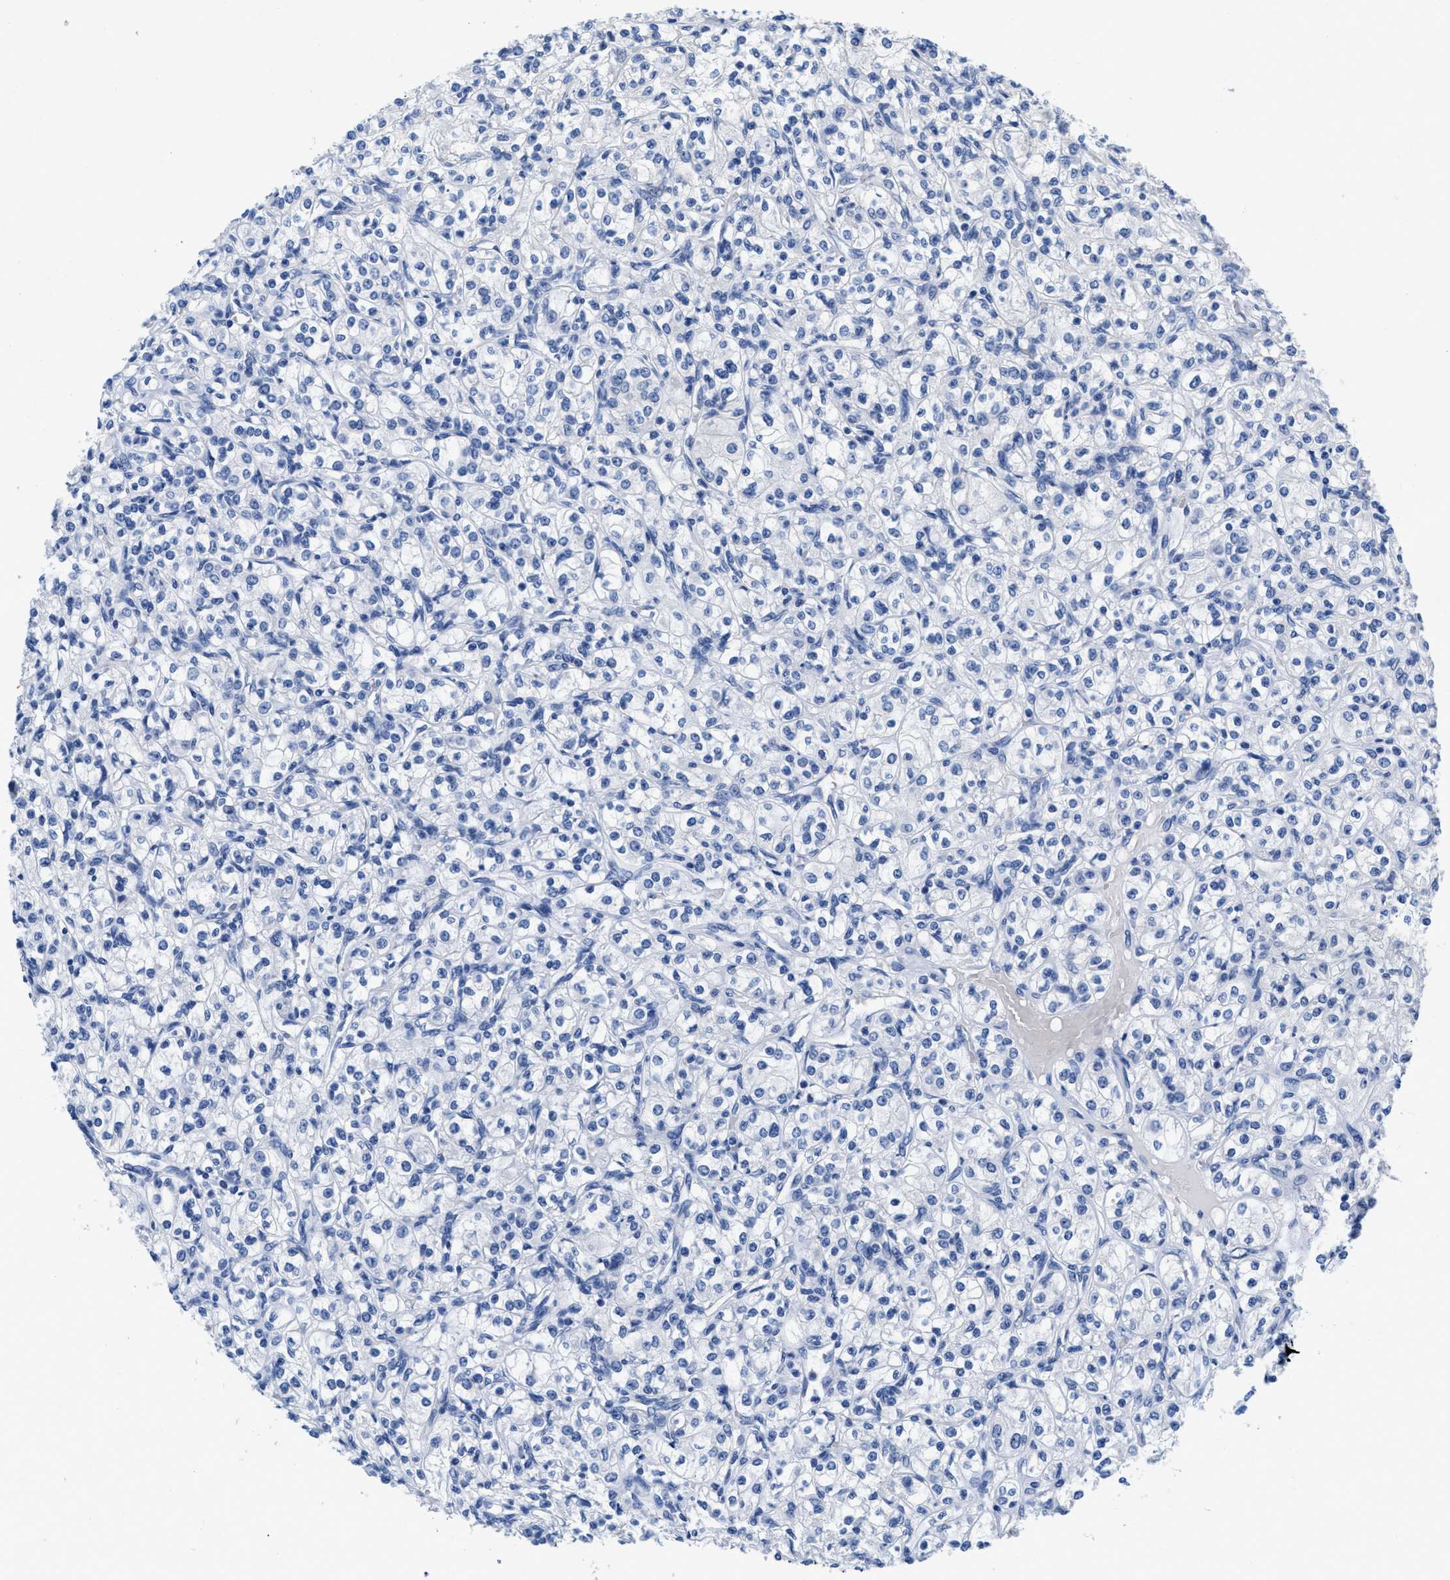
{"staining": {"intensity": "negative", "quantity": "none", "location": "none"}, "tissue": "renal cancer", "cell_type": "Tumor cells", "image_type": "cancer", "snomed": [{"axis": "morphology", "description": "Adenocarcinoma, NOS"}, {"axis": "topography", "description": "Kidney"}], "caption": "This image is of renal cancer stained with IHC to label a protein in brown with the nuclei are counter-stained blue. There is no expression in tumor cells.", "gene": "SLFN13", "patient": {"sex": "male", "age": 77}}